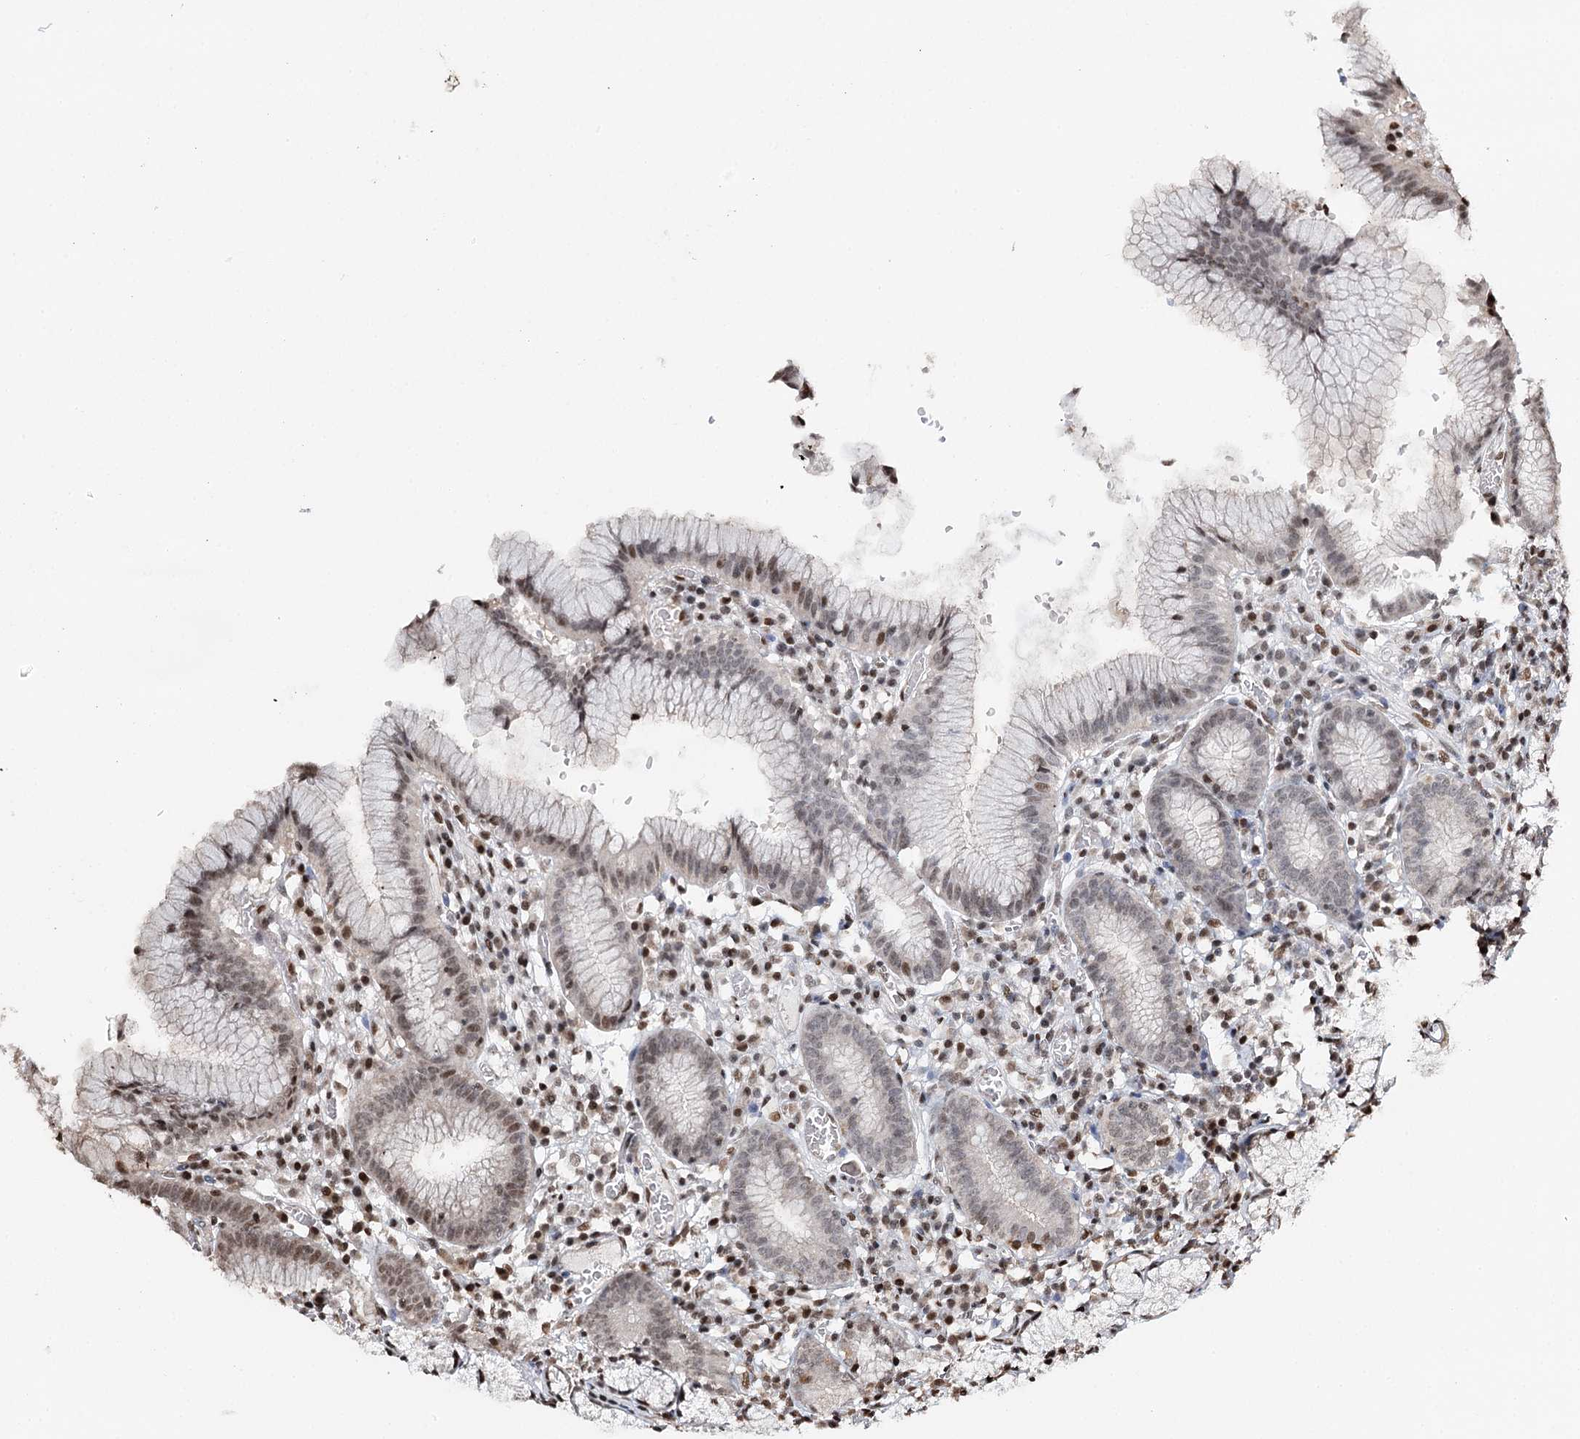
{"staining": {"intensity": "moderate", "quantity": "25%-75%", "location": "nuclear"}, "tissue": "stomach", "cell_type": "Glandular cells", "image_type": "normal", "snomed": [{"axis": "morphology", "description": "Normal tissue, NOS"}, {"axis": "topography", "description": "Stomach"}], "caption": "DAB (3,3'-diaminobenzidine) immunohistochemical staining of benign human stomach shows moderate nuclear protein staining in about 25%-75% of glandular cells.", "gene": "RPS27A", "patient": {"sex": "male", "age": 55}}